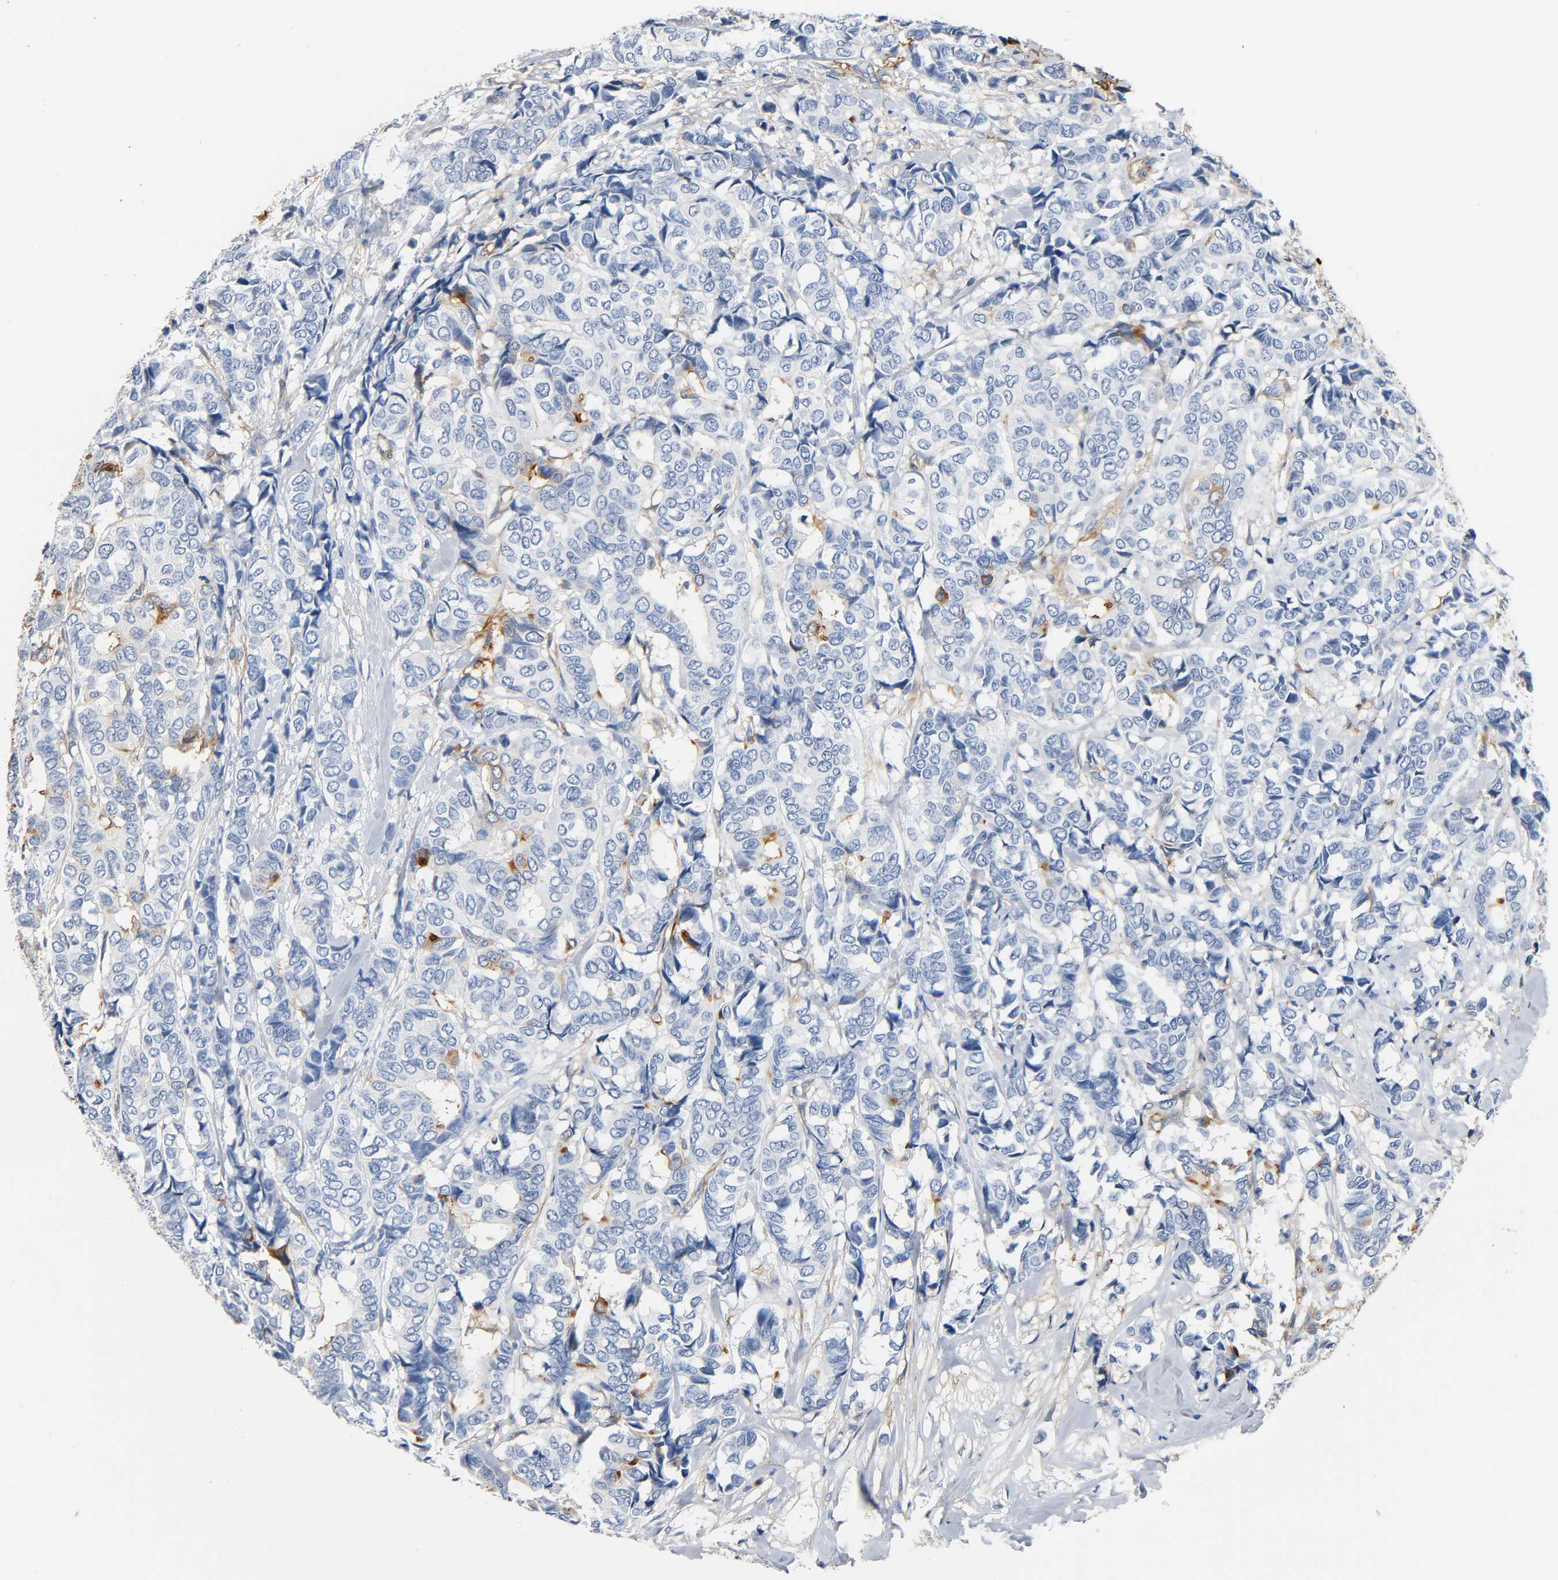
{"staining": {"intensity": "moderate", "quantity": "<25%", "location": "cytoplasmic/membranous"}, "tissue": "breast cancer", "cell_type": "Tumor cells", "image_type": "cancer", "snomed": [{"axis": "morphology", "description": "Duct carcinoma"}, {"axis": "topography", "description": "Breast"}], "caption": "Immunohistochemical staining of breast cancer (invasive ductal carcinoma) reveals low levels of moderate cytoplasmic/membranous expression in about <25% of tumor cells.", "gene": "ANPEP", "patient": {"sex": "female", "age": 87}}